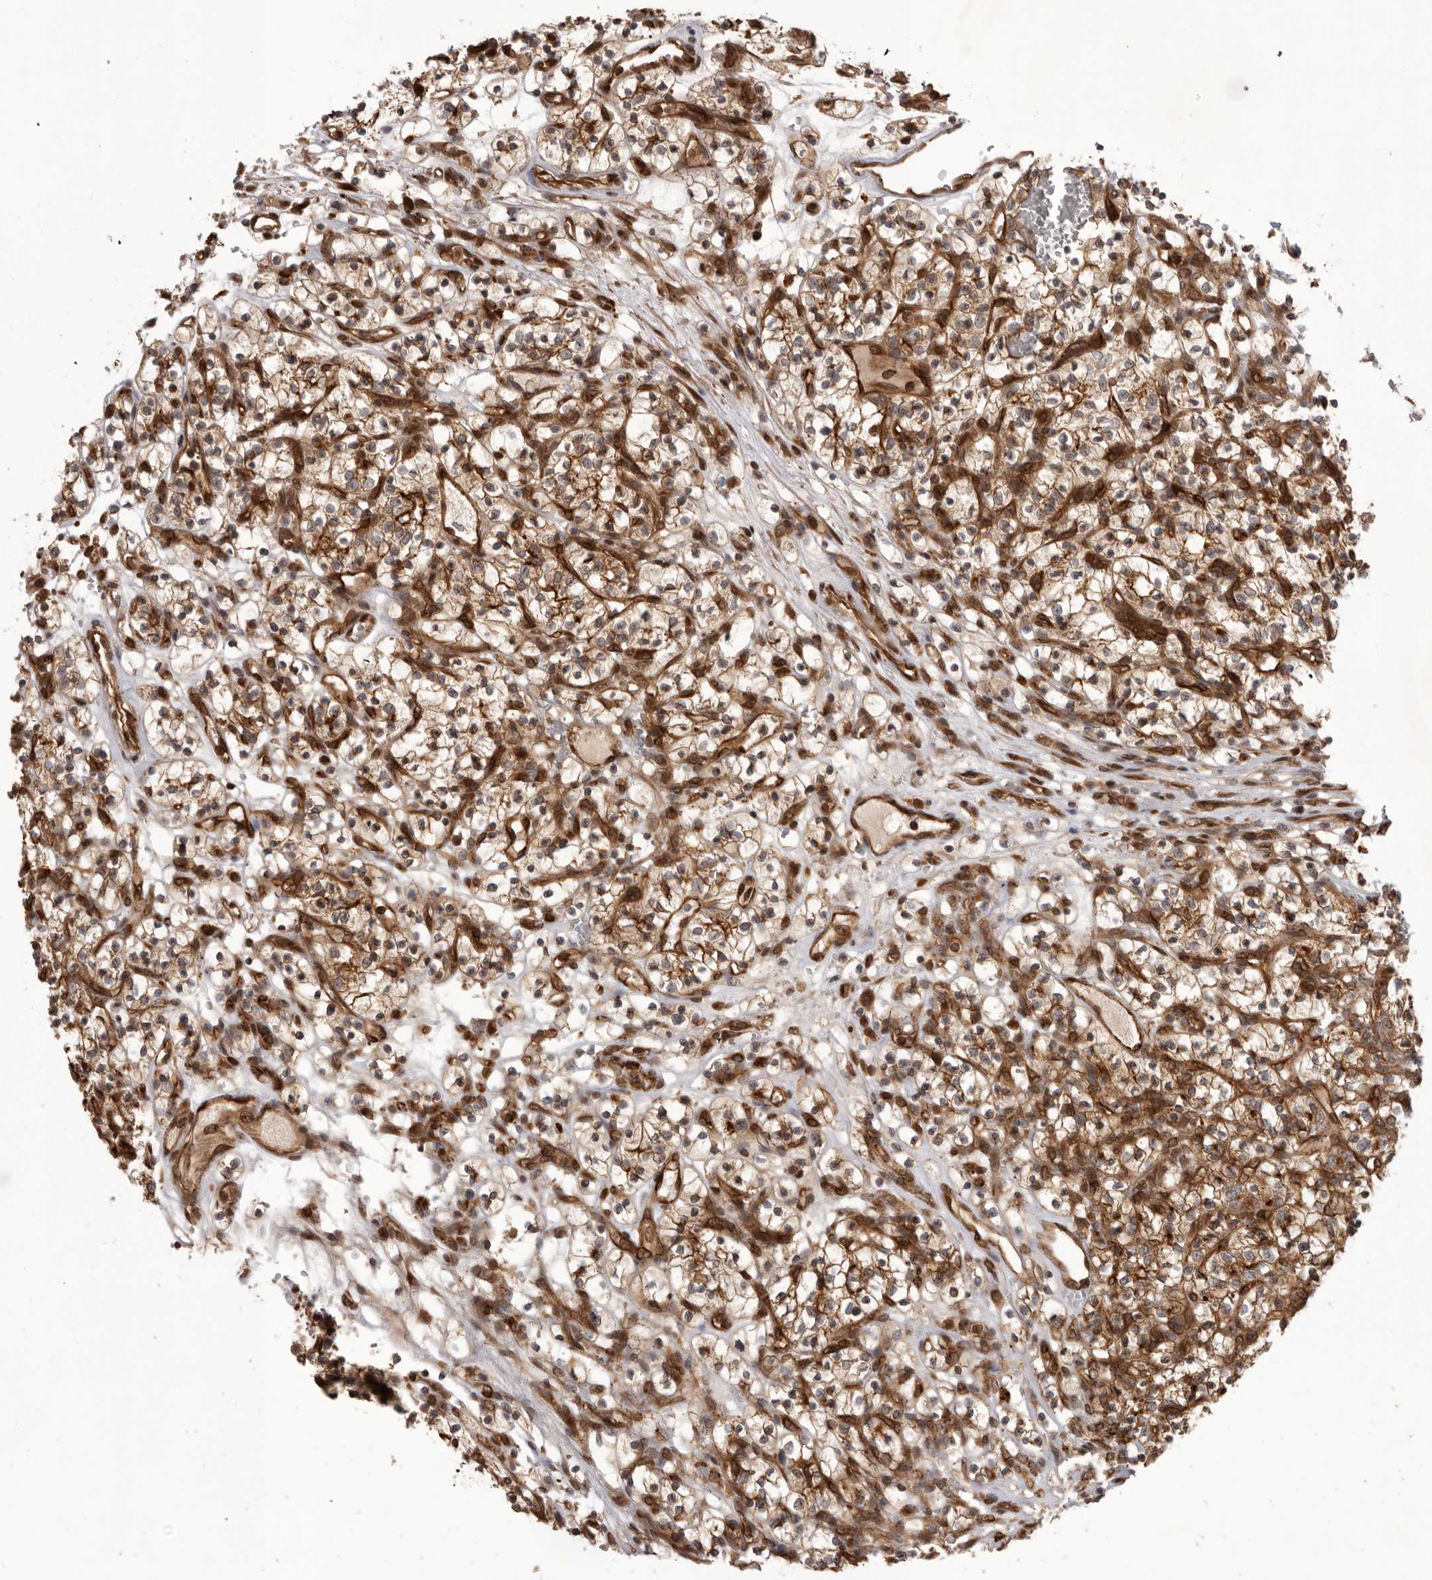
{"staining": {"intensity": "weak", "quantity": ">75%", "location": "cytoplasmic/membranous"}, "tissue": "renal cancer", "cell_type": "Tumor cells", "image_type": "cancer", "snomed": [{"axis": "morphology", "description": "Adenocarcinoma, NOS"}, {"axis": "topography", "description": "Kidney"}], "caption": "Renal adenocarcinoma stained with DAB (3,3'-diaminobenzidine) immunohistochemistry shows low levels of weak cytoplasmic/membranous staining in about >75% of tumor cells.", "gene": "DHDDS", "patient": {"sex": "female", "age": 57}}